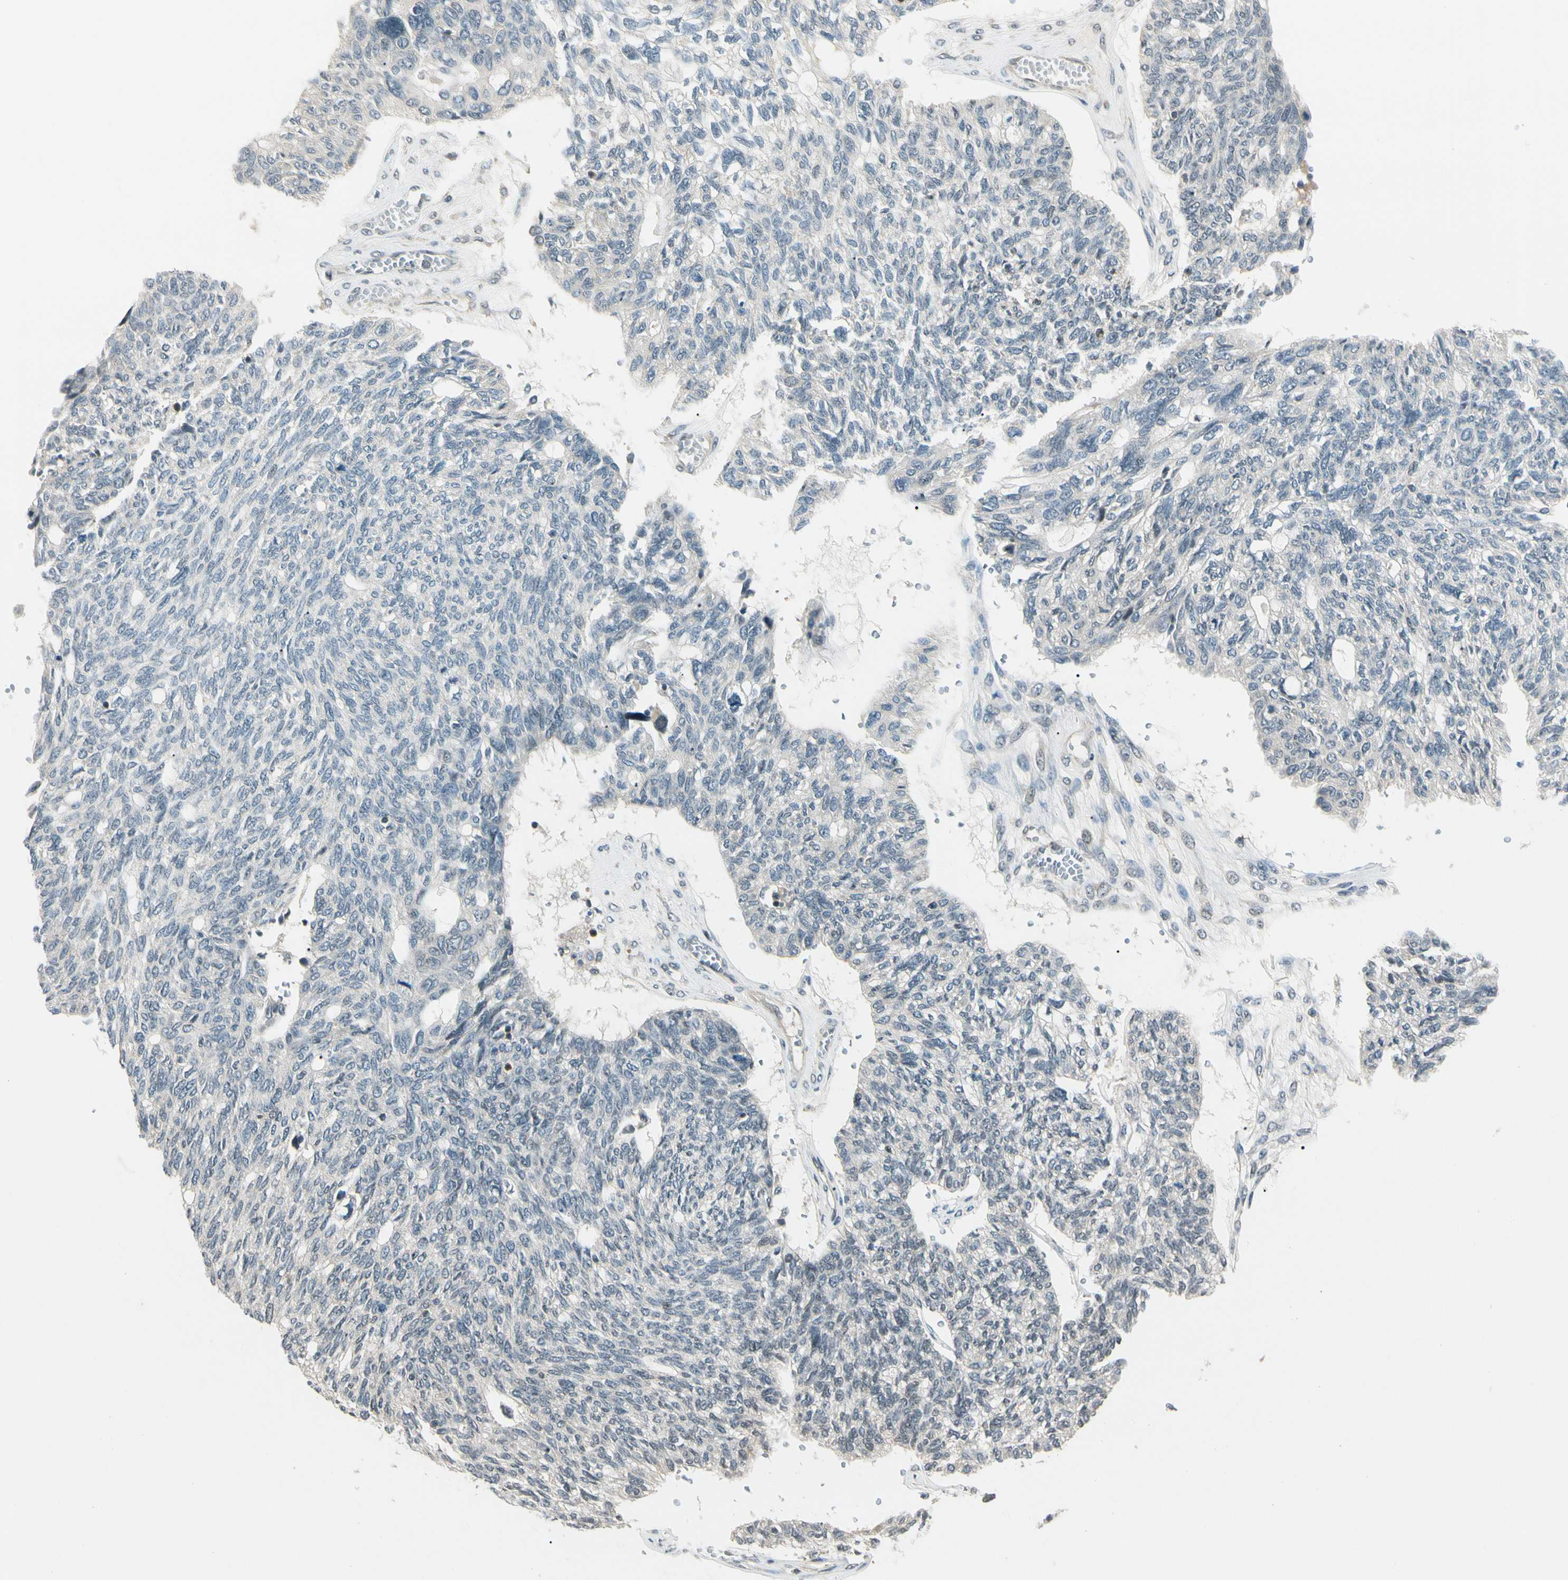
{"staining": {"intensity": "weak", "quantity": "<25%", "location": "cytoplasmic/membranous,nuclear"}, "tissue": "ovarian cancer", "cell_type": "Tumor cells", "image_type": "cancer", "snomed": [{"axis": "morphology", "description": "Cystadenocarcinoma, serous, NOS"}, {"axis": "topography", "description": "Ovary"}], "caption": "Tumor cells are negative for protein expression in human serous cystadenocarcinoma (ovarian).", "gene": "ZSCAN12", "patient": {"sex": "female", "age": 79}}